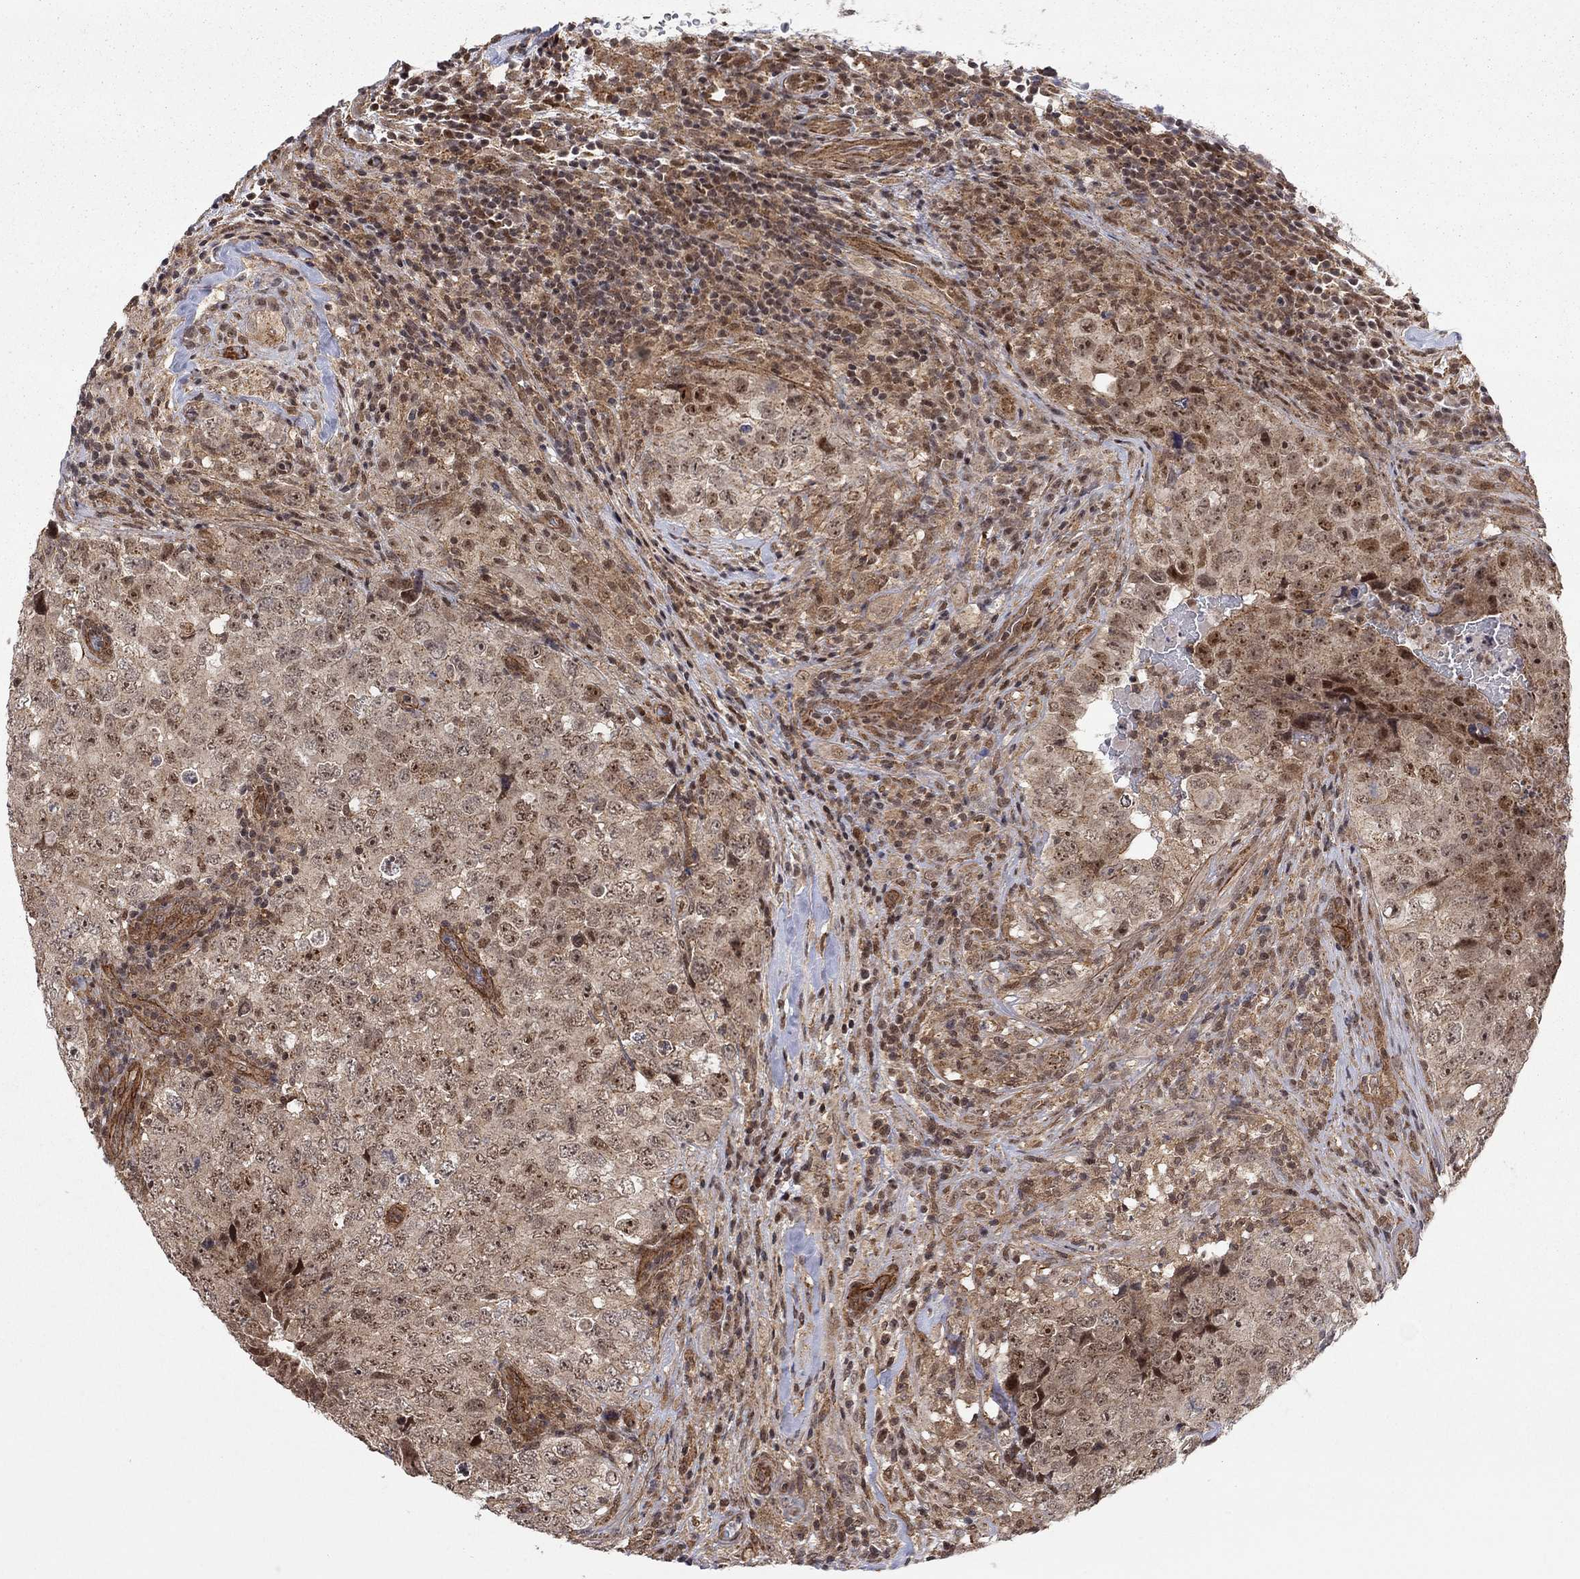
{"staining": {"intensity": "moderate", "quantity": "25%-75%", "location": "cytoplasmic/membranous,nuclear"}, "tissue": "testis cancer", "cell_type": "Tumor cells", "image_type": "cancer", "snomed": [{"axis": "morphology", "description": "Seminoma, NOS"}, {"axis": "topography", "description": "Testis"}], "caption": "Protein staining reveals moderate cytoplasmic/membranous and nuclear expression in about 25%-75% of tumor cells in testis cancer.", "gene": "TDP1", "patient": {"sex": "male", "age": 34}}